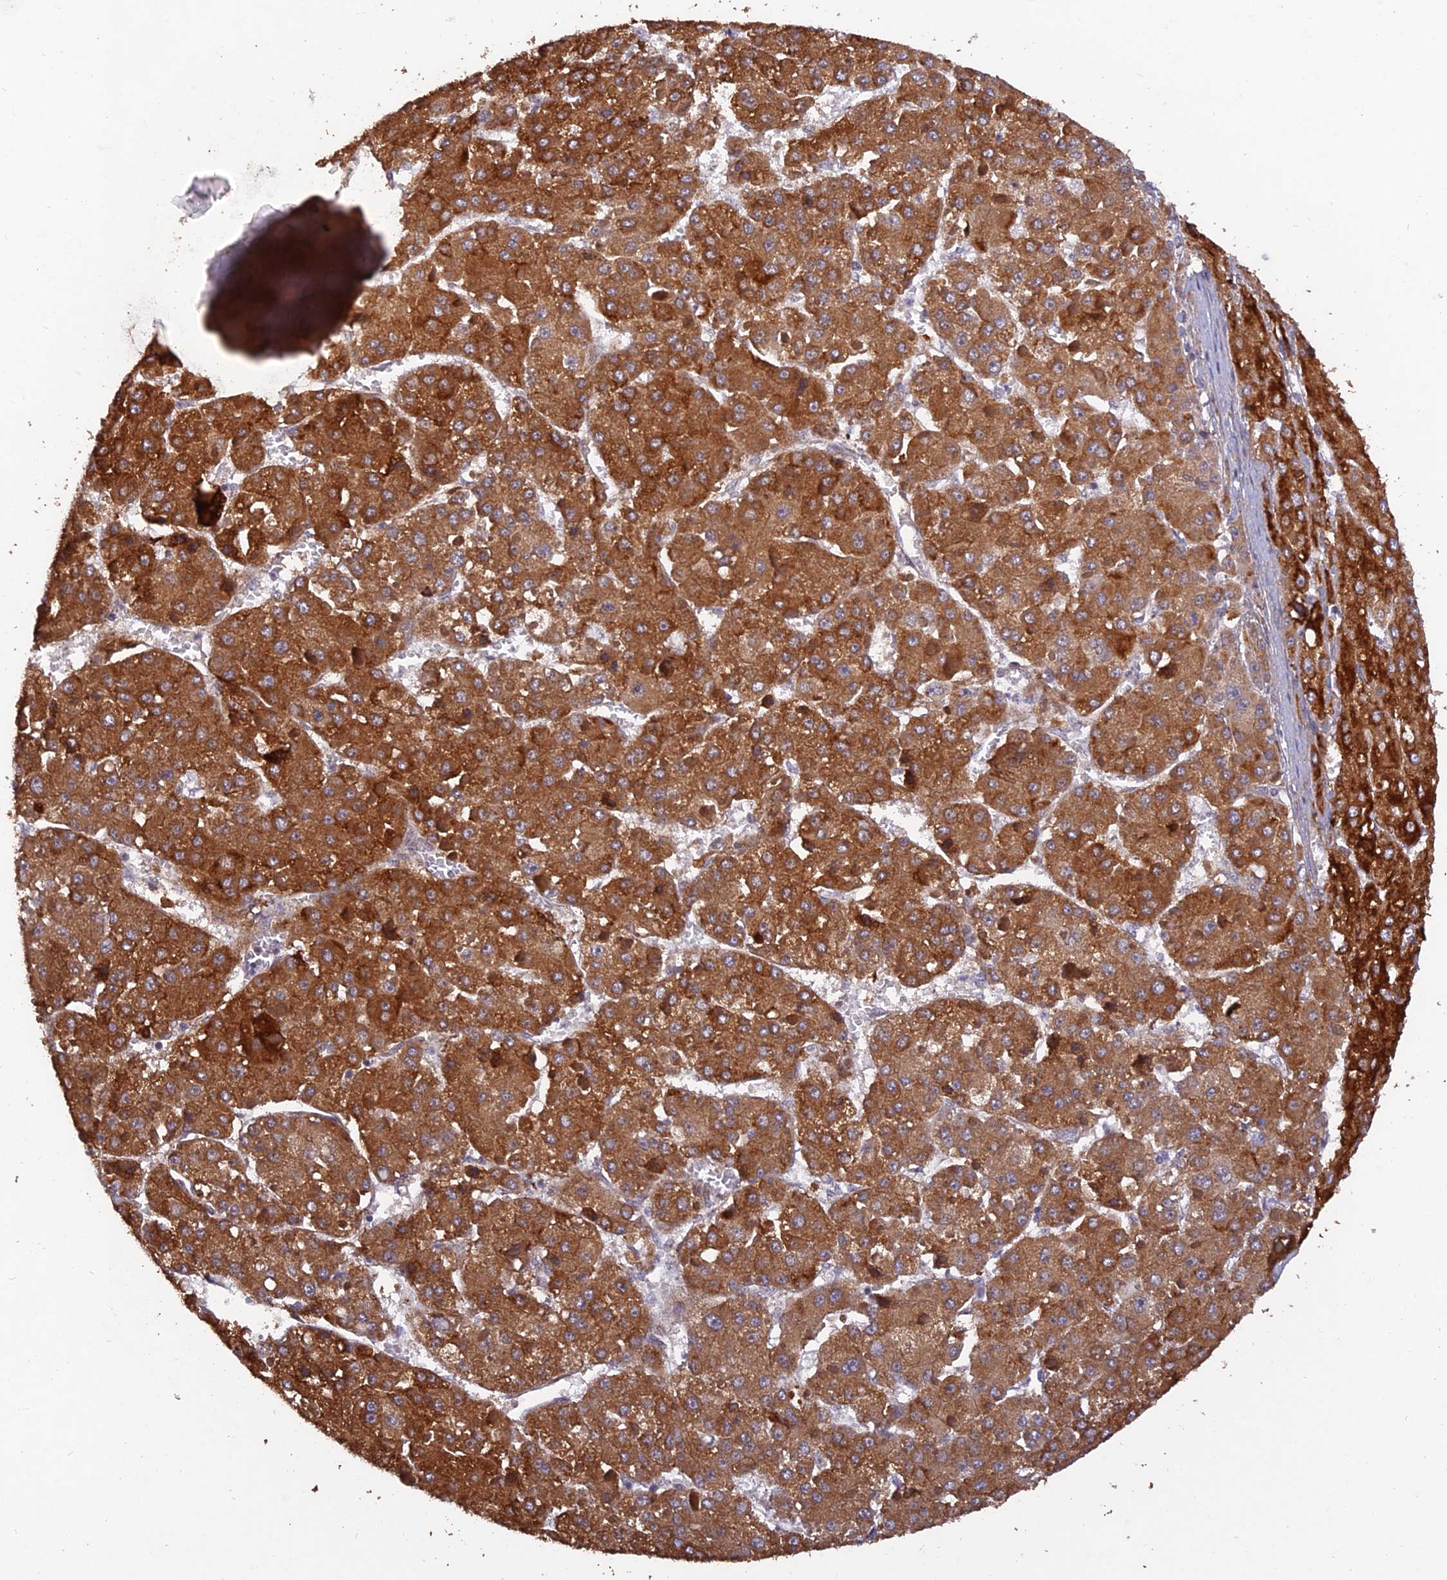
{"staining": {"intensity": "strong", "quantity": ">75%", "location": "cytoplasmic/membranous"}, "tissue": "liver cancer", "cell_type": "Tumor cells", "image_type": "cancer", "snomed": [{"axis": "morphology", "description": "Carcinoma, Hepatocellular, NOS"}, {"axis": "topography", "description": "Liver"}], "caption": "Hepatocellular carcinoma (liver) stained with IHC displays strong cytoplasmic/membranous staining in approximately >75% of tumor cells. Using DAB (3,3'-diaminobenzidine) (brown) and hematoxylin (blue) stains, captured at high magnification using brightfield microscopy.", "gene": "PAGR1", "patient": {"sex": "female", "age": 73}}